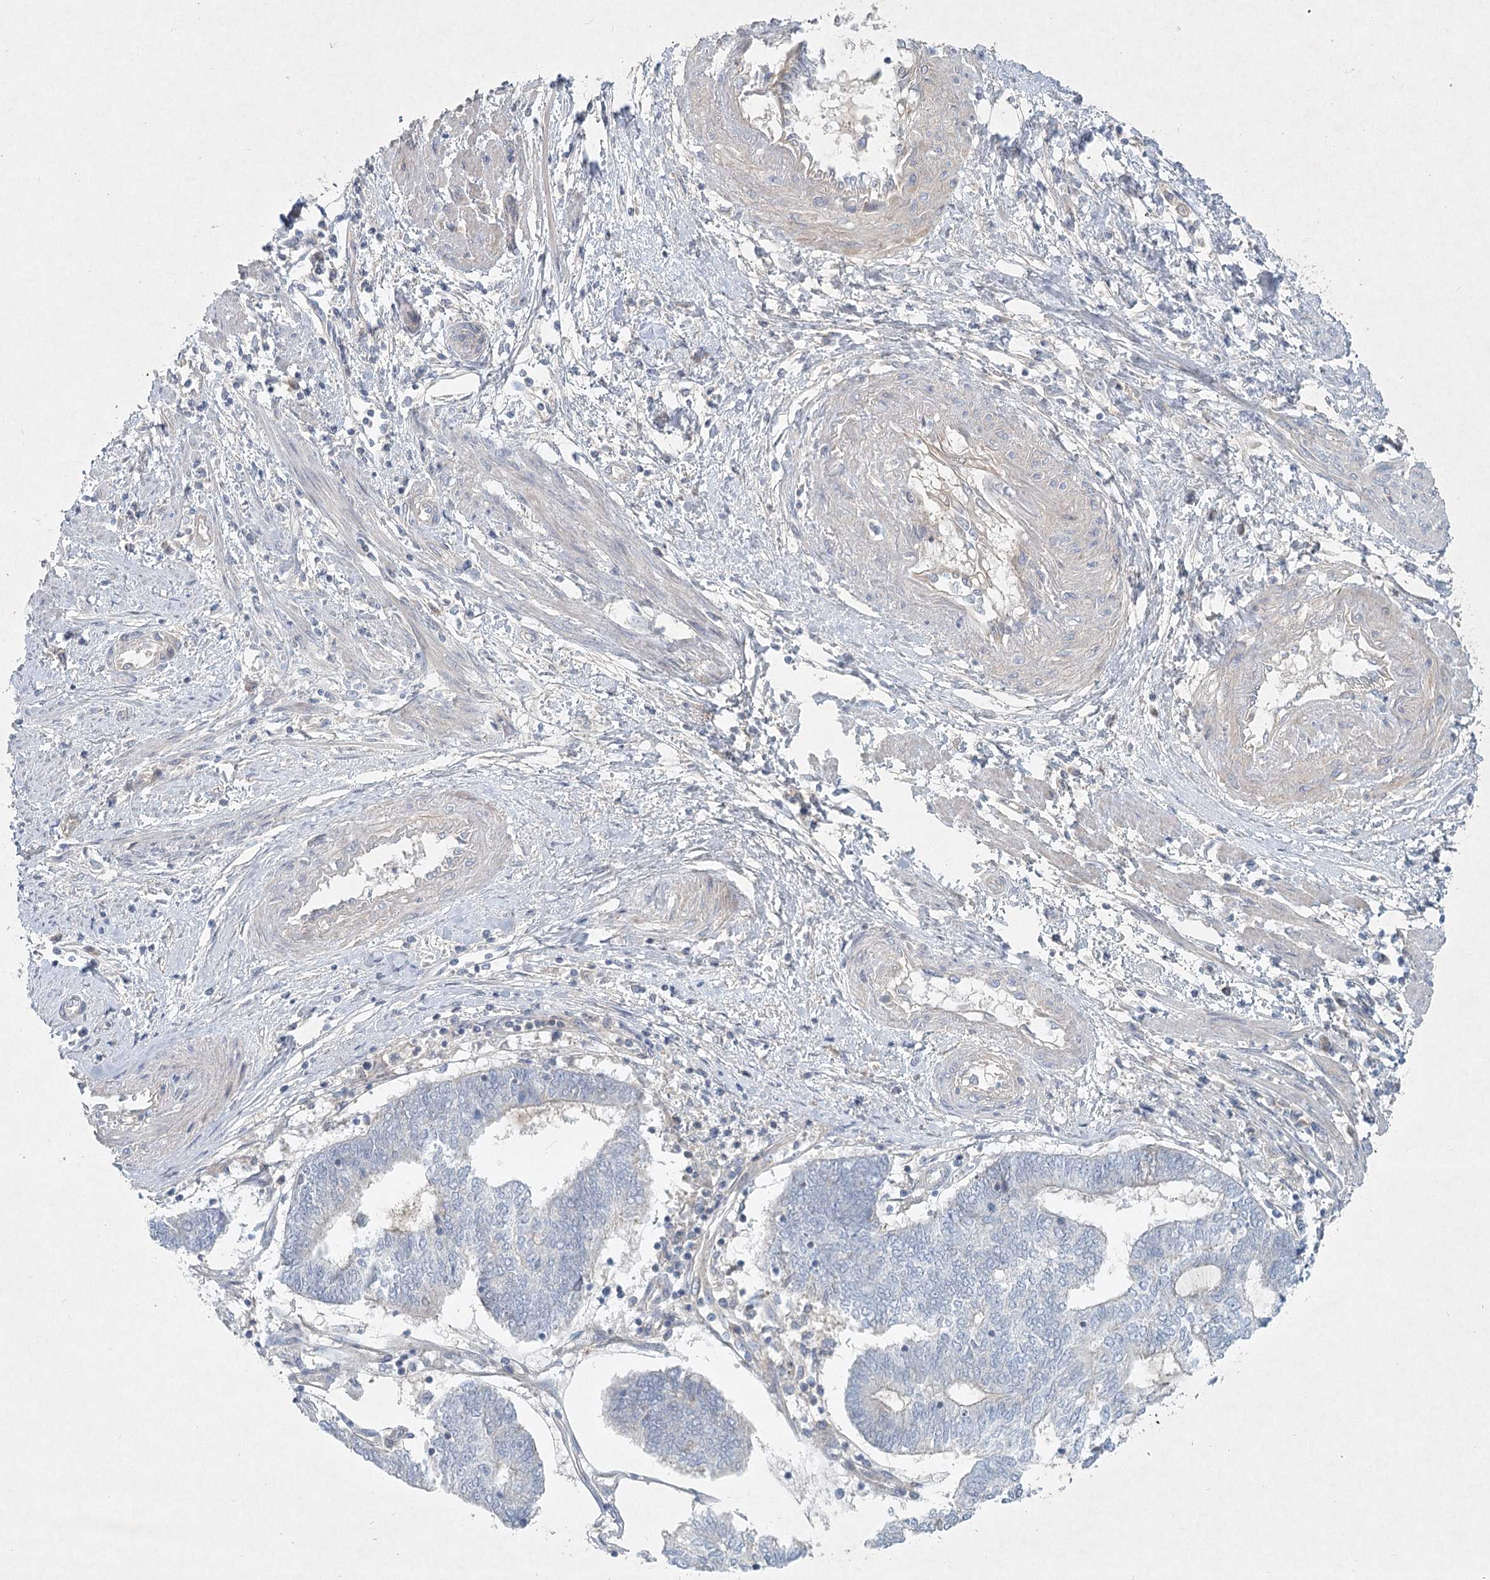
{"staining": {"intensity": "negative", "quantity": "none", "location": "none"}, "tissue": "endometrial cancer", "cell_type": "Tumor cells", "image_type": "cancer", "snomed": [{"axis": "morphology", "description": "Adenocarcinoma, NOS"}, {"axis": "topography", "description": "Uterus"}, {"axis": "topography", "description": "Endometrium"}], "caption": "DAB immunohistochemical staining of human adenocarcinoma (endometrial) demonstrates no significant staining in tumor cells. (DAB (3,3'-diaminobenzidine) IHC with hematoxylin counter stain).", "gene": "DNMBP", "patient": {"sex": "female", "age": 70}}